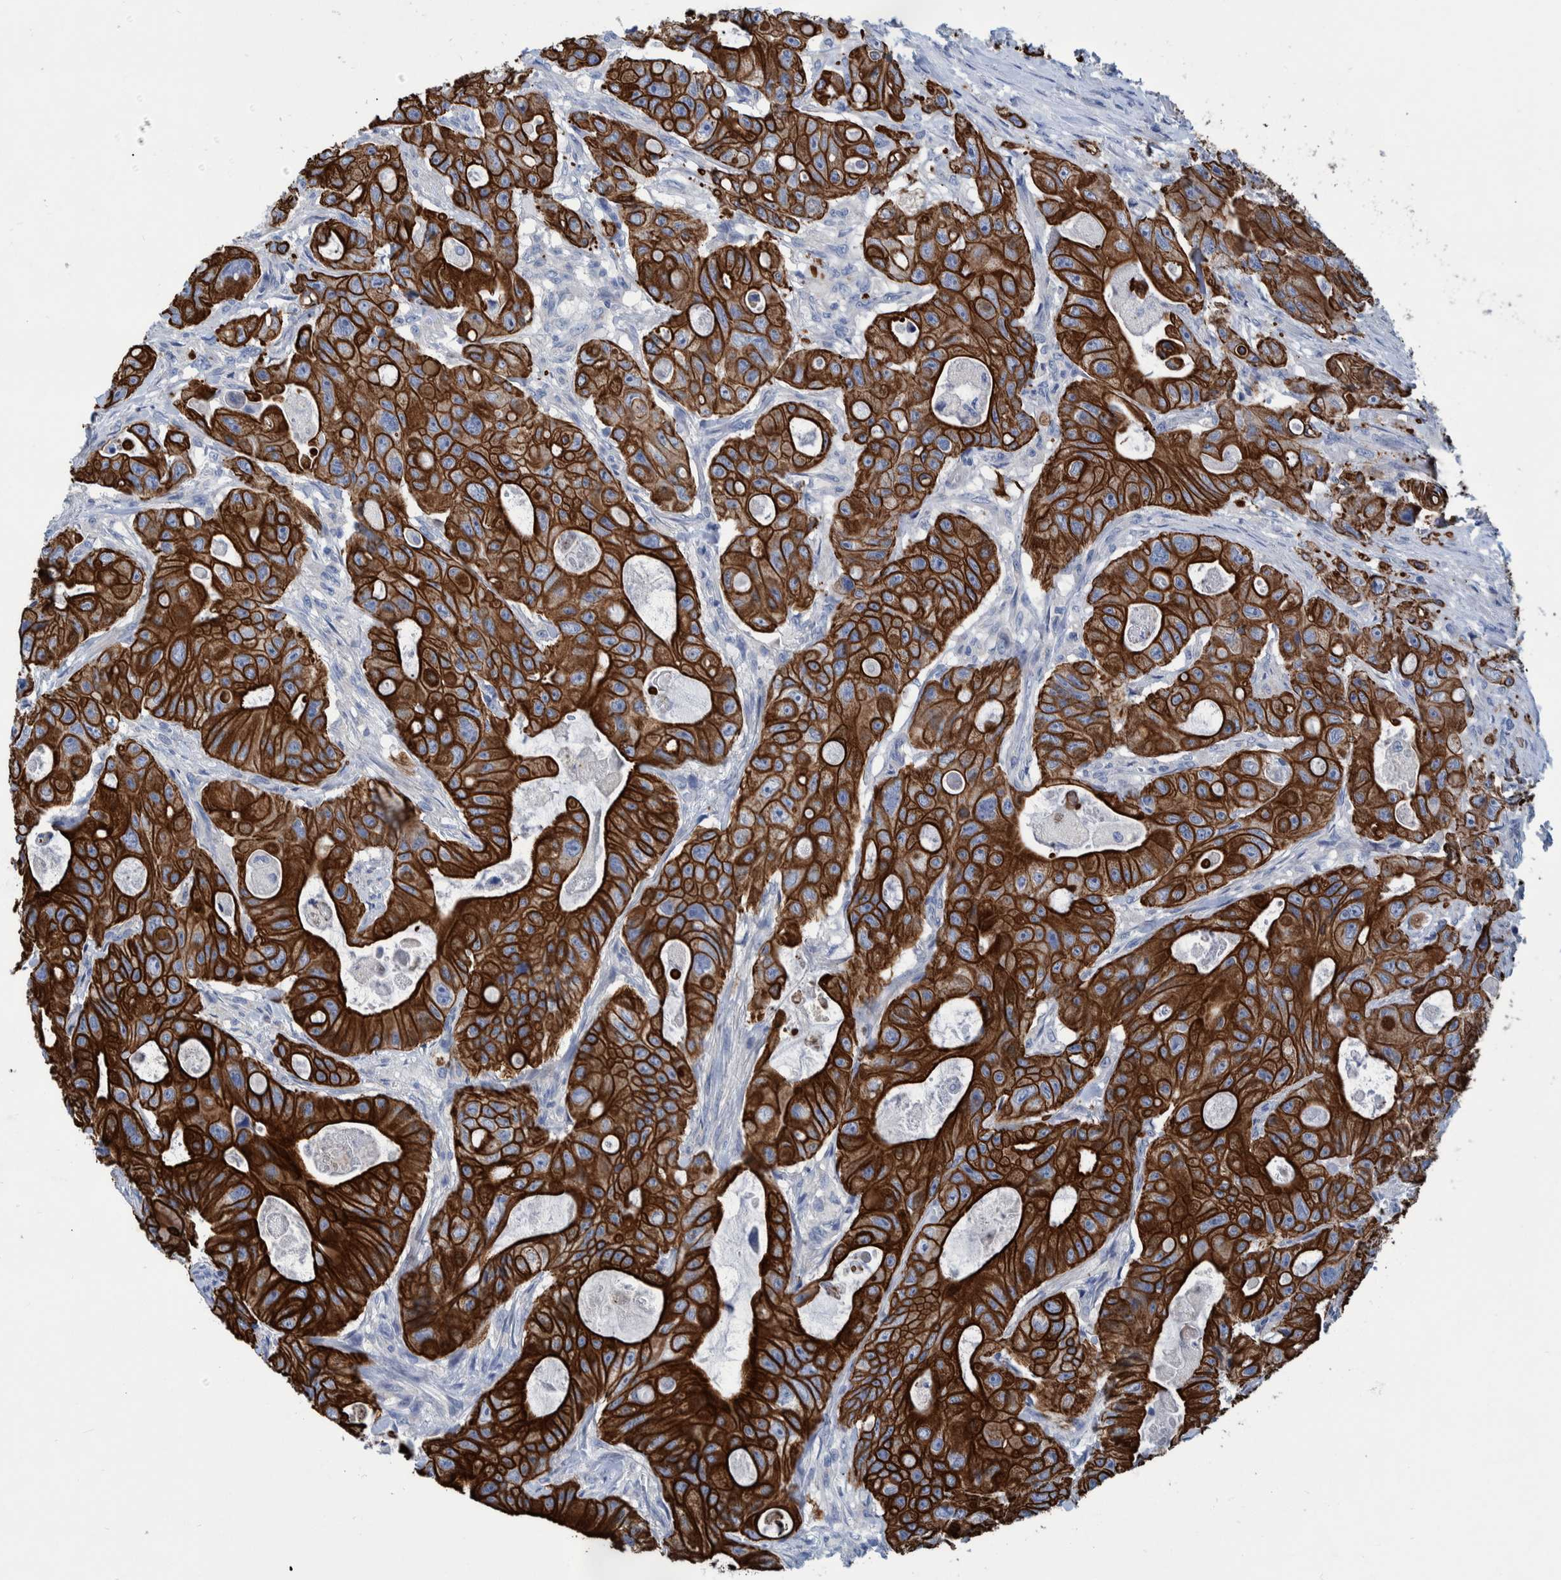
{"staining": {"intensity": "strong", "quantity": ">75%", "location": "cytoplasmic/membranous"}, "tissue": "colorectal cancer", "cell_type": "Tumor cells", "image_type": "cancer", "snomed": [{"axis": "morphology", "description": "Adenocarcinoma, NOS"}, {"axis": "topography", "description": "Colon"}], "caption": "Strong cytoplasmic/membranous expression is seen in about >75% of tumor cells in colorectal adenocarcinoma.", "gene": "MKS1", "patient": {"sex": "female", "age": 46}}